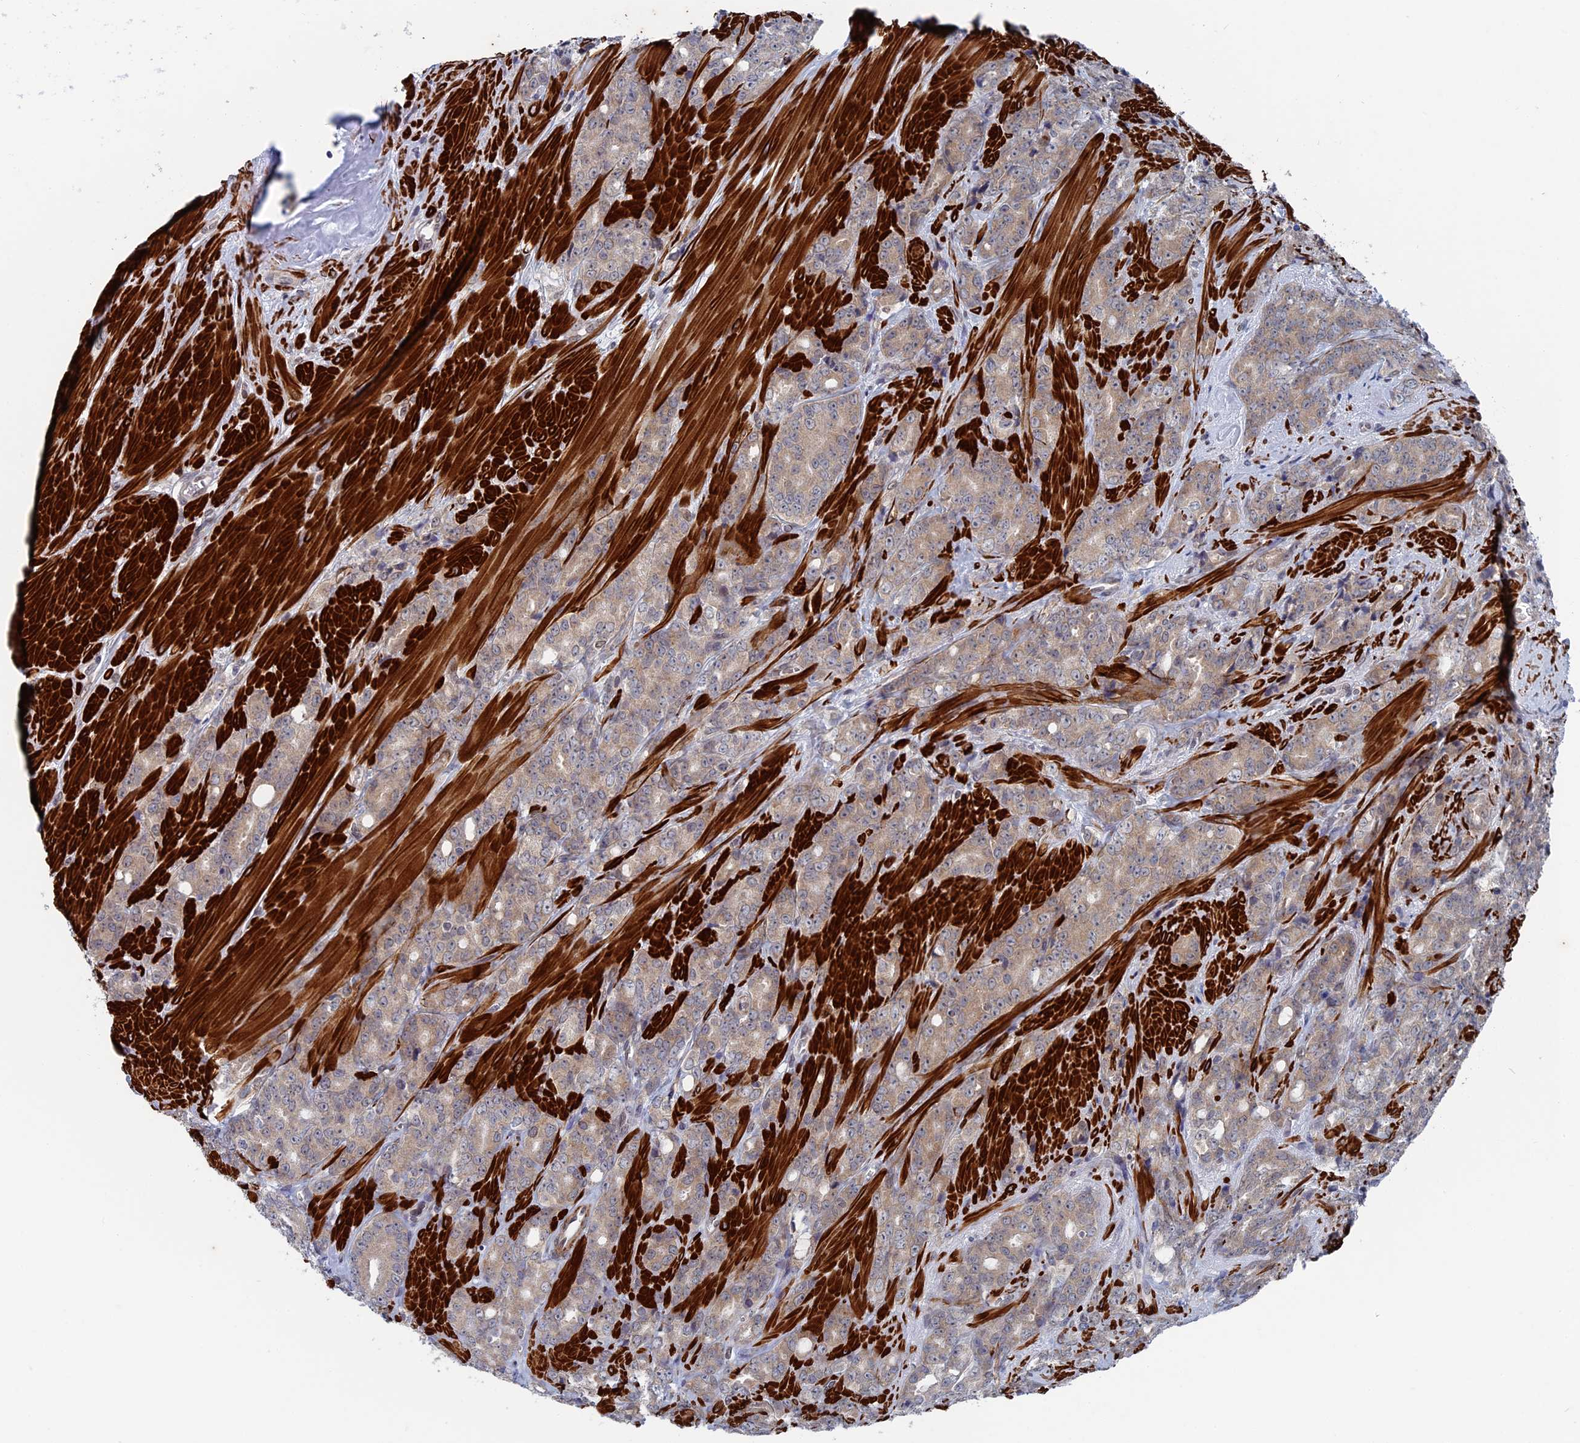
{"staining": {"intensity": "weak", "quantity": "25%-75%", "location": "cytoplasmic/membranous"}, "tissue": "prostate cancer", "cell_type": "Tumor cells", "image_type": "cancer", "snomed": [{"axis": "morphology", "description": "Adenocarcinoma, High grade"}, {"axis": "topography", "description": "Prostate"}], "caption": "This micrograph displays immunohistochemistry staining of human prostate cancer, with low weak cytoplasmic/membranous staining in approximately 25%-75% of tumor cells.", "gene": "MTRF1", "patient": {"sex": "male", "age": 62}}